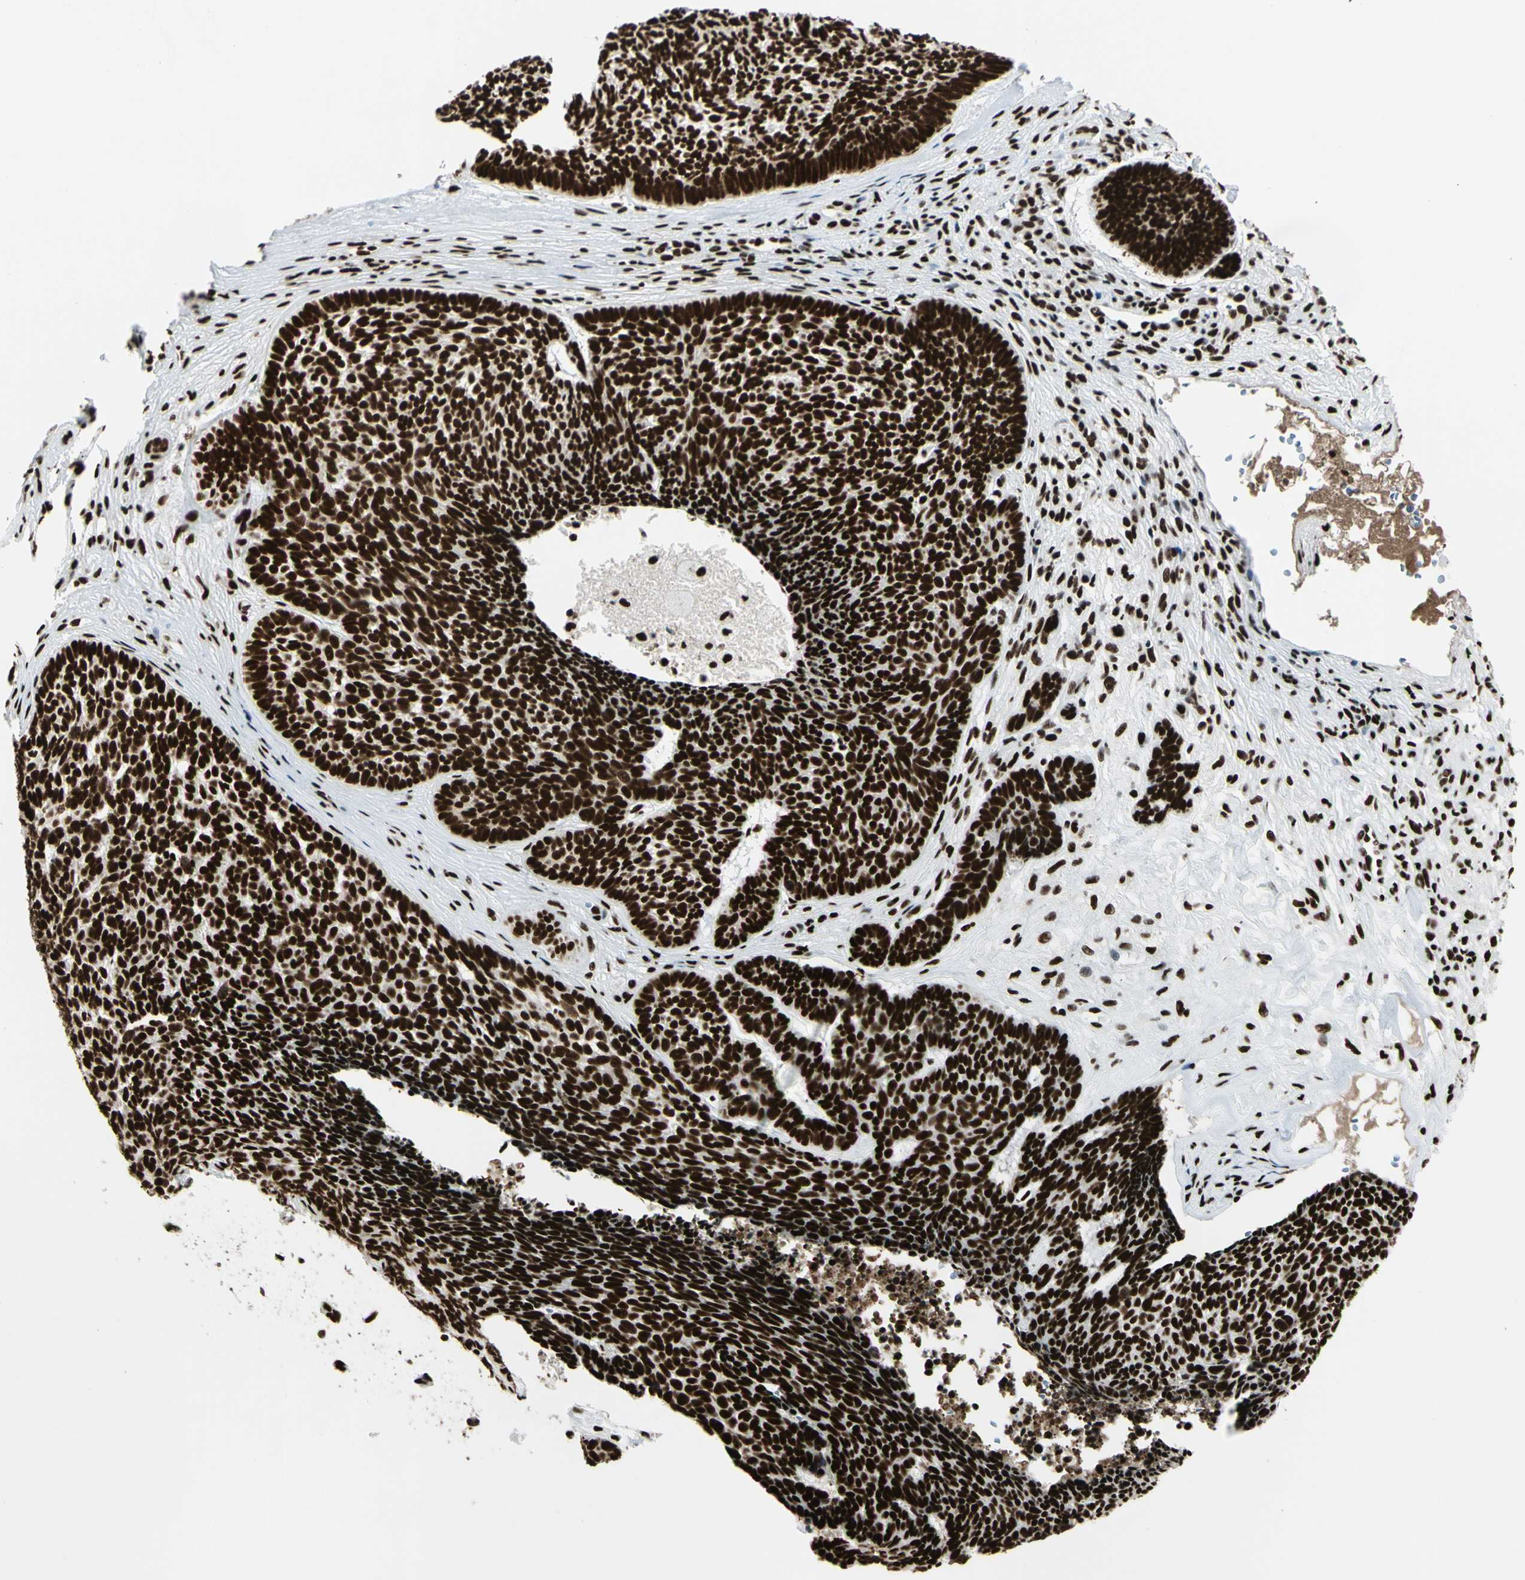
{"staining": {"intensity": "strong", "quantity": ">75%", "location": "nuclear"}, "tissue": "skin cancer", "cell_type": "Tumor cells", "image_type": "cancer", "snomed": [{"axis": "morphology", "description": "Basal cell carcinoma"}, {"axis": "topography", "description": "Skin"}], "caption": "Skin cancer (basal cell carcinoma) stained with immunohistochemistry reveals strong nuclear positivity in about >75% of tumor cells.", "gene": "CCAR1", "patient": {"sex": "male", "age": 84}}